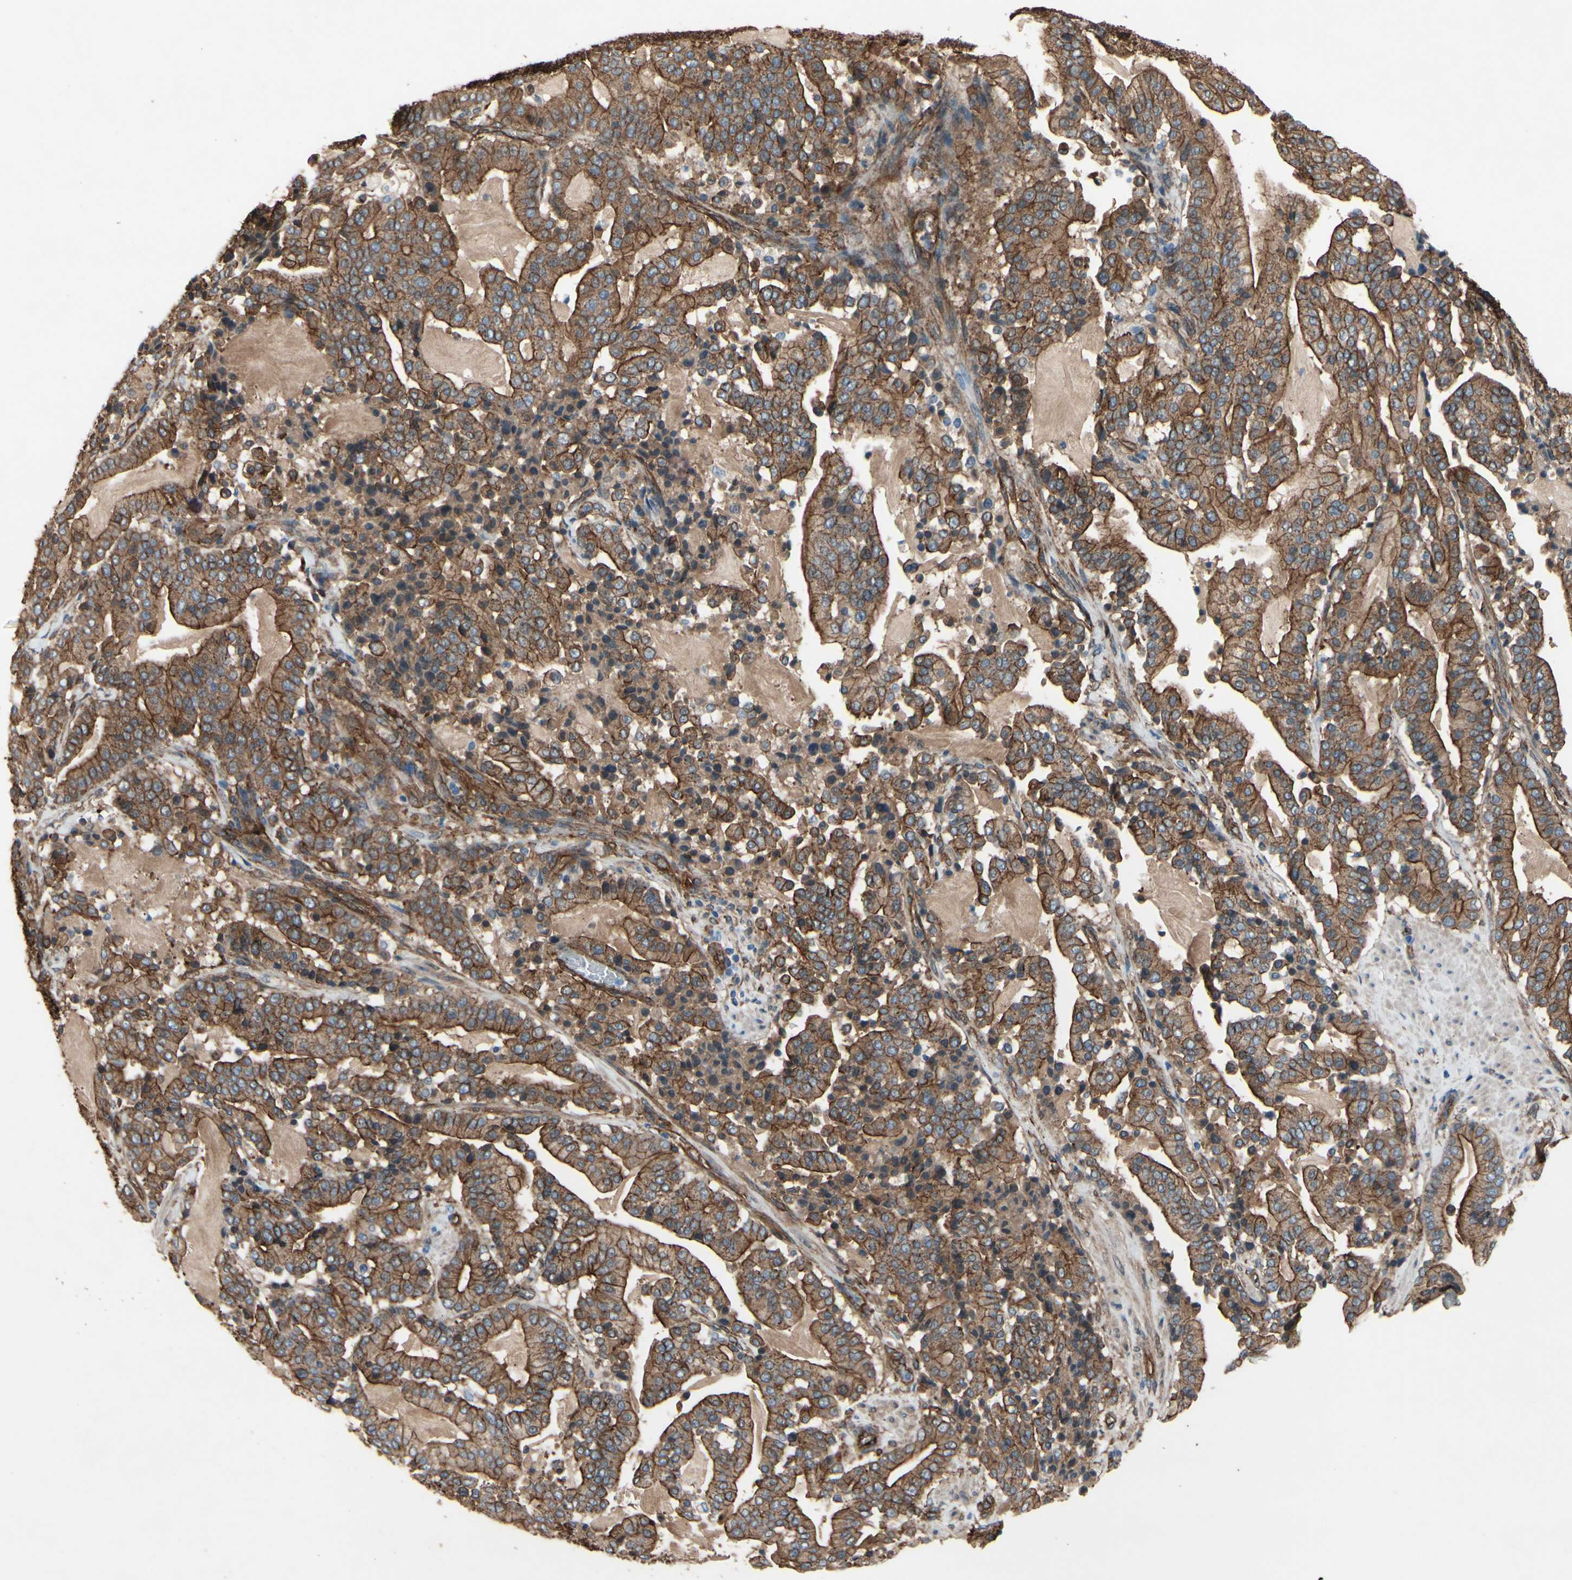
{"staining": {"intensity": "moderate", "quantity": ">75%", "location": "cytoplasmic/membranous"}, "tissue": "pancreatic cancer", "cell_type": "Tumor cells", "image_type": "cancer", "snomed": [{"axis": "morphology", "description": "Adenocarcinoma, NOS"}, {"axis": "topography", "description": "Pancreas"}], "caption": "Tumor cells display medium levels of moderate cytoplasmic/membranous staining in about >75% of cells in pancreatic adenocarcinoma. (brown staining indicates protein expression, while blue staining denotes nuclei).", "gene": "CTTNBP2", "patient": {"sex": "male", "age": 63}}